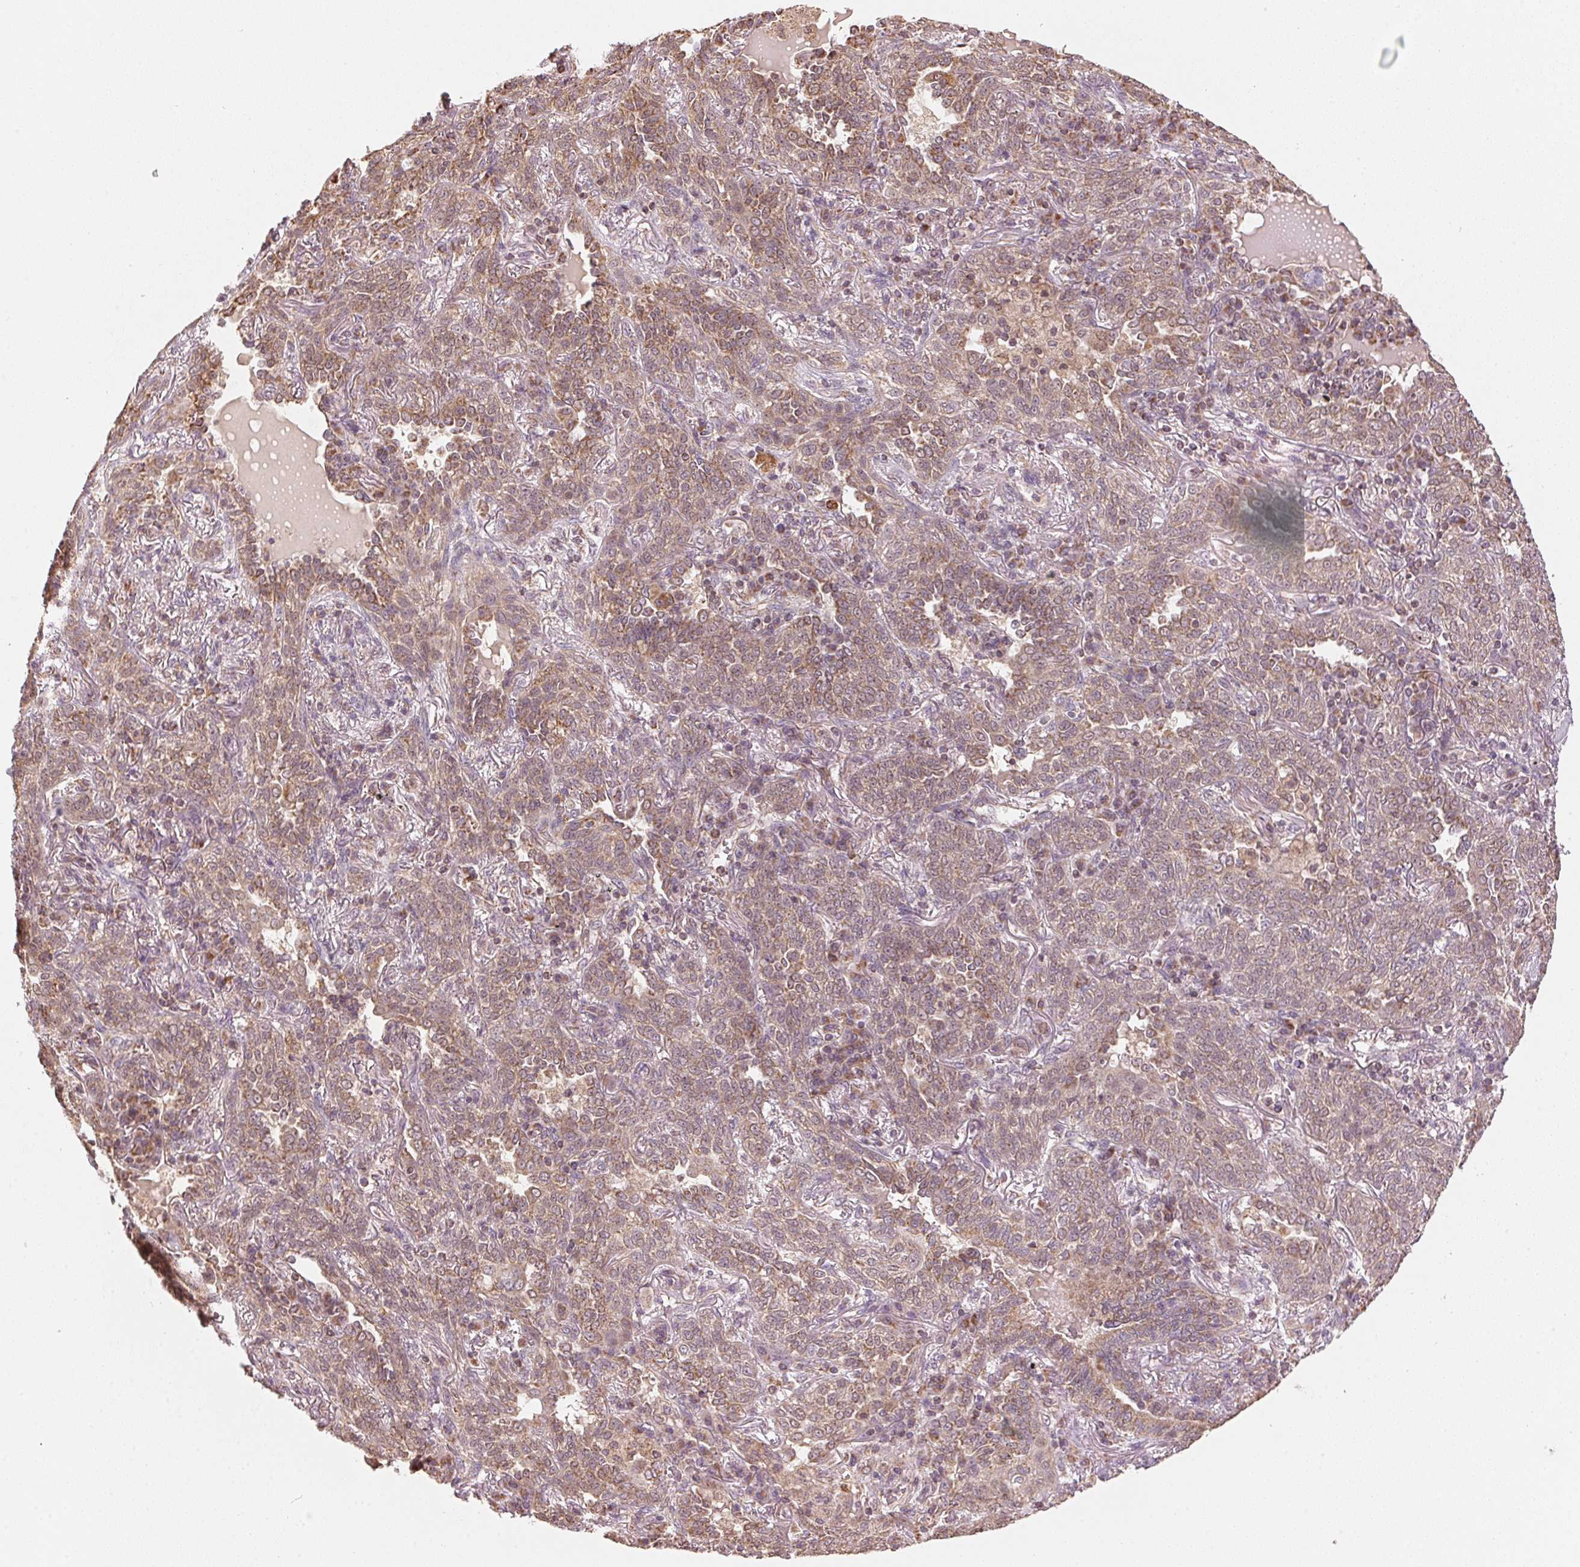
{"staining": {"intensity": "moderate", "quantity": ">75%", "location": "cytoplasmic/membranous"}, "tissue": "lung cancer", "cell_type": "Tumor cells", "image_type": "cancer", "snomed": [{"axis": "morphology", "description": "Squamous cell carcinoma, NOS"}, {"axis": "topography", "description": "Lung"}], "caption": "An IHC micrograph of tumor tissue is shown. Protein staining in brown shows moderate cytoplasmic/membranous positivity in lung cancer within tumor cells.", "gene": "ARHGAP6", "patient": {"sex": "female", "age": 70}}